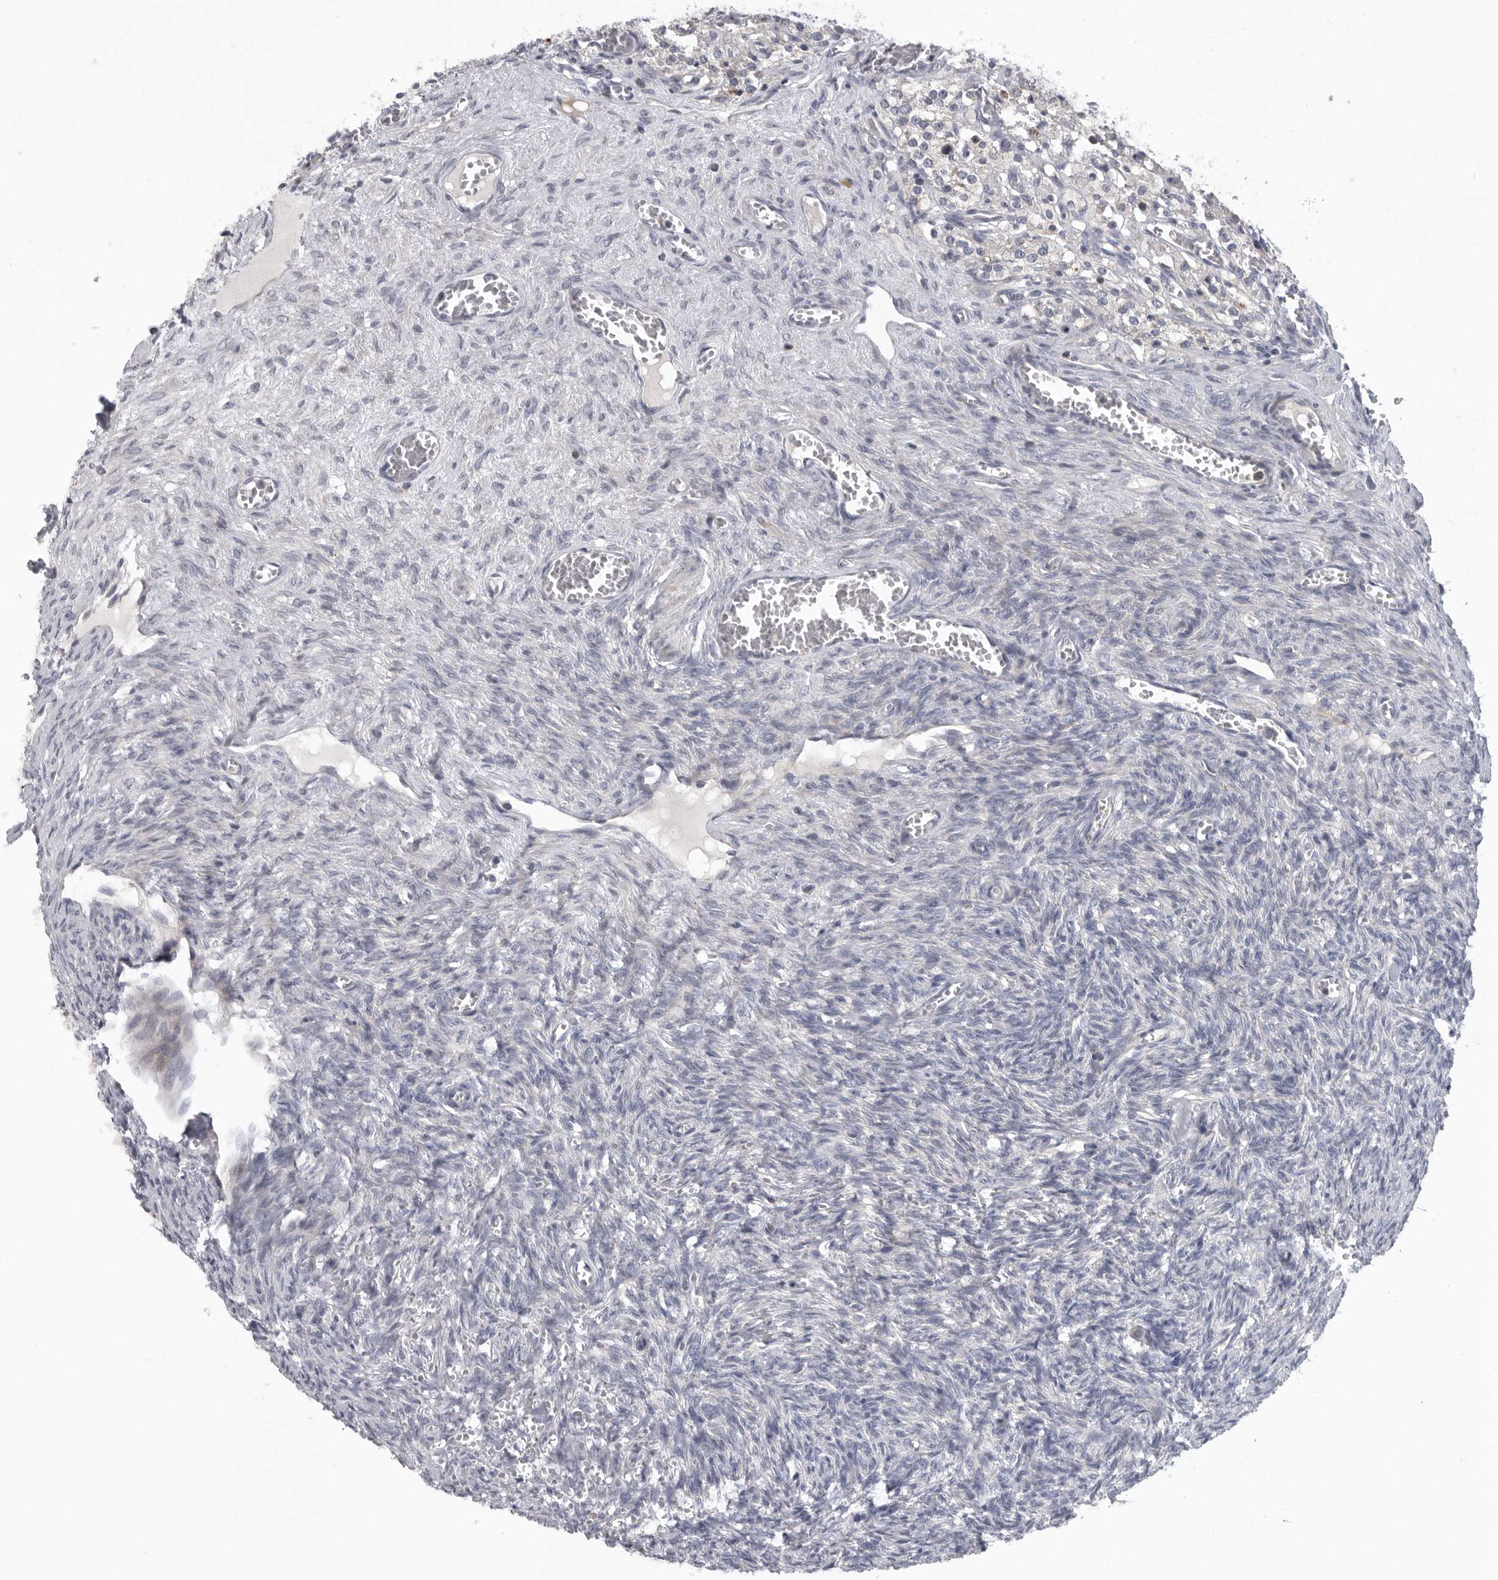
{"staining": {"intensity": "negative", "quantity": "none", "location": "none"}, "tissue": "ovary", "cell_type": "Ovarian stroma cells", "image_type": "normal", "snomed": [{"axis": "morphology", "description": "Normal tissue, NOS"}, {"axis": "topography", "description": "Ovary"}], "caption": "Immunohistochemistry image of unremarkable ovary: ovary stained with DAB displays no significant protein positivity in ovarian stroma cells.", "gene": "USP24", "patient": {"sex": "female", "age": 27}}